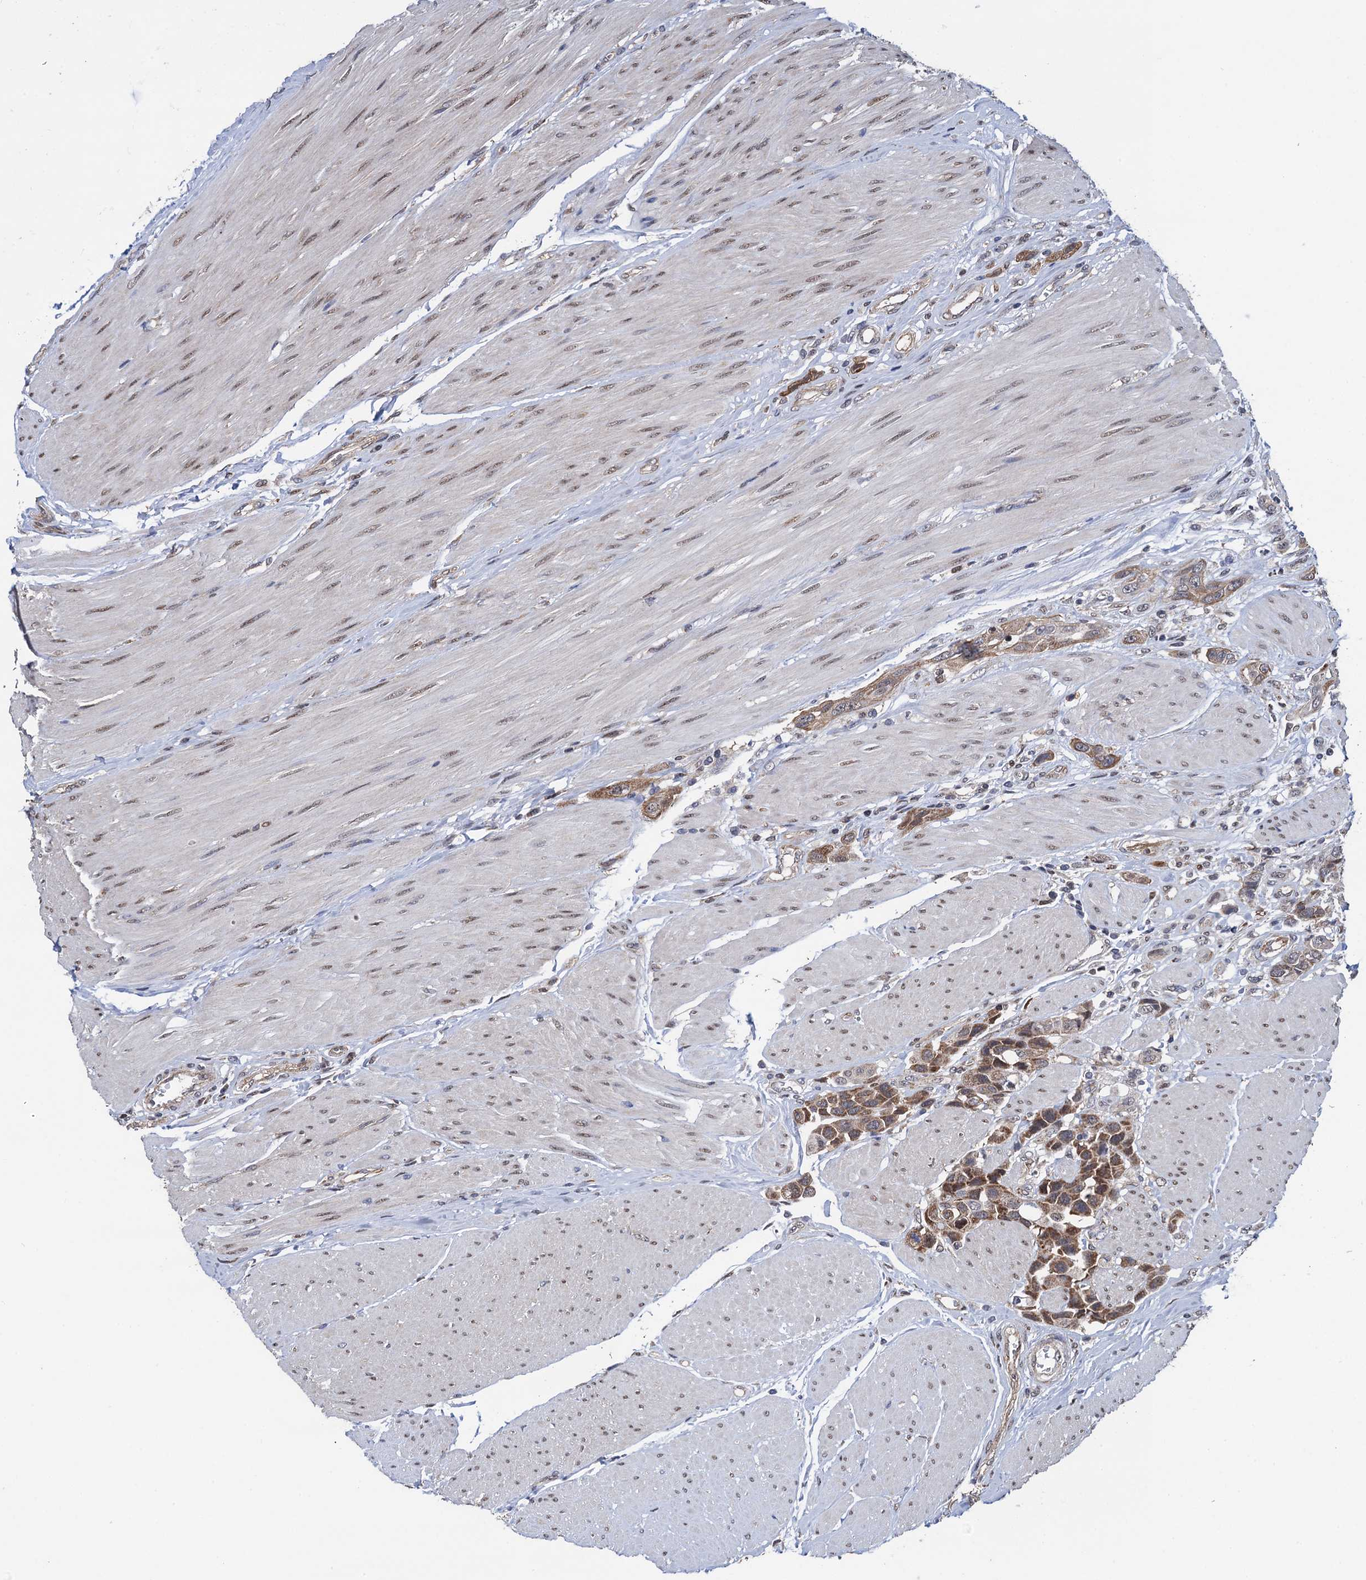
{"staining": {"intensity": "moderate", "quantity": ">75%", "location": "cytoplasmic/membranous"}, "tissue": "urothelial cancer", "cell_type": "Tumor cells", "image_type": "cancer", "snomed": [{"axis": "morphology", "description": "Urothelial carcinoma, High grade"}, {"axis": "topography", "description": "Urinary bladder"}], "caption": "Immunohistochemical staining of human high-grade urothelial carcinoma displays medium levels of moderate cytoplasmic/membranous protein staining in approximately >75% of tumor cells.", "gene": "PTCD3", "patient": {"sex": "male", "age": 50}}